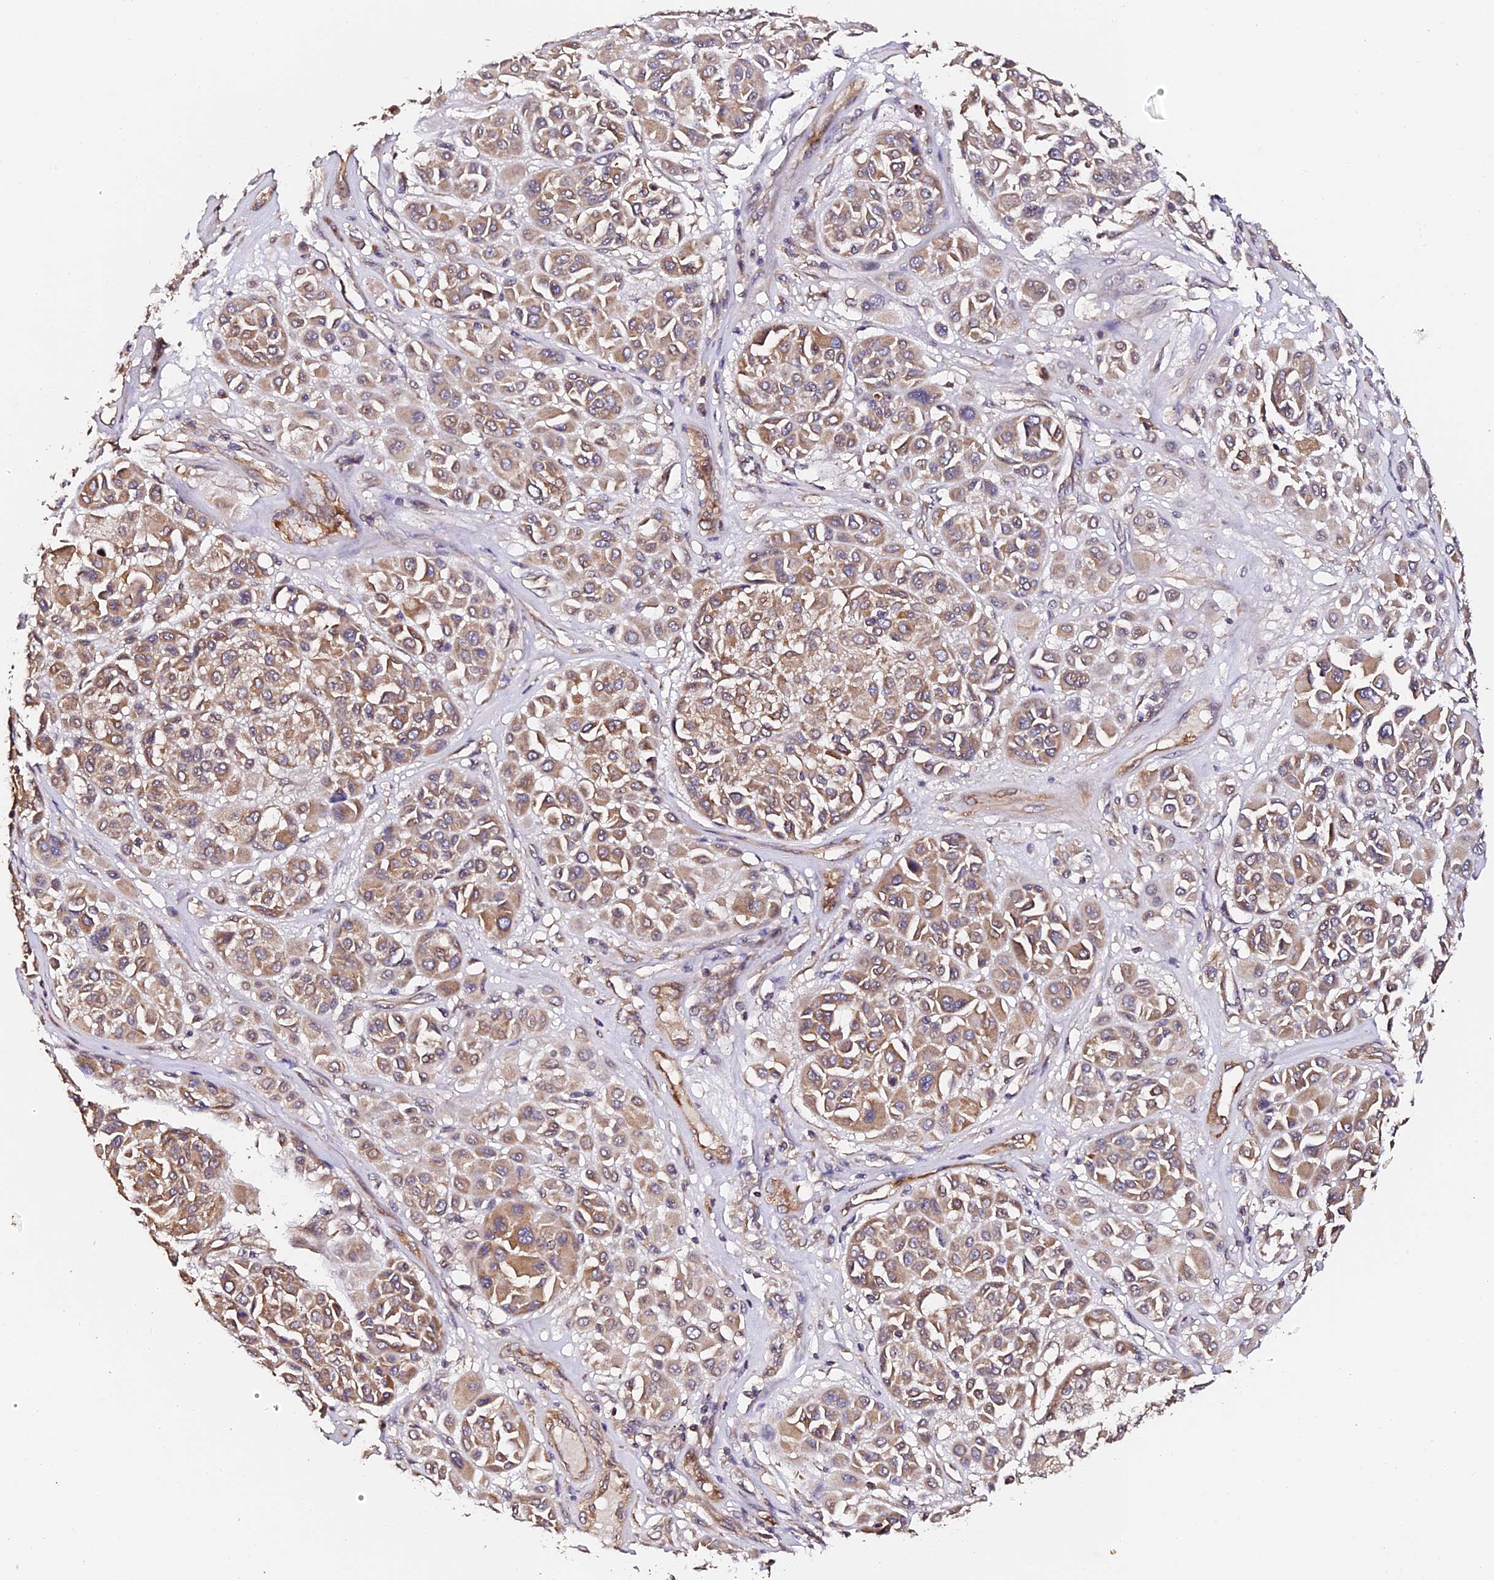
{"staining": {"intensity": "moderate", "quantity": ">75%", "location": "cytoplasmic/membranous"}, "tissue": "melanoma", "cell_type": "Tumor cells", "image_type": "cancer", "snomed": [{"axis": "morphology", "description": "Malignant melanoma, Metastatic site"}, {"axis": "topography", "description": "Soft tissue"}], "caption": "An immunohistochemistry histopathology image of tumor tissue is shown. Protein staining in brown shows moderate cytoplasmic/membranous positivity in melanoma within tumor cells. The protein of interest is stained brown, and the nuclei are stained in blue (DAB IHC with brightfield microscopy, high magnification).", "gene": "TDO2", "patient": {"sex": "male", "age": 41}}